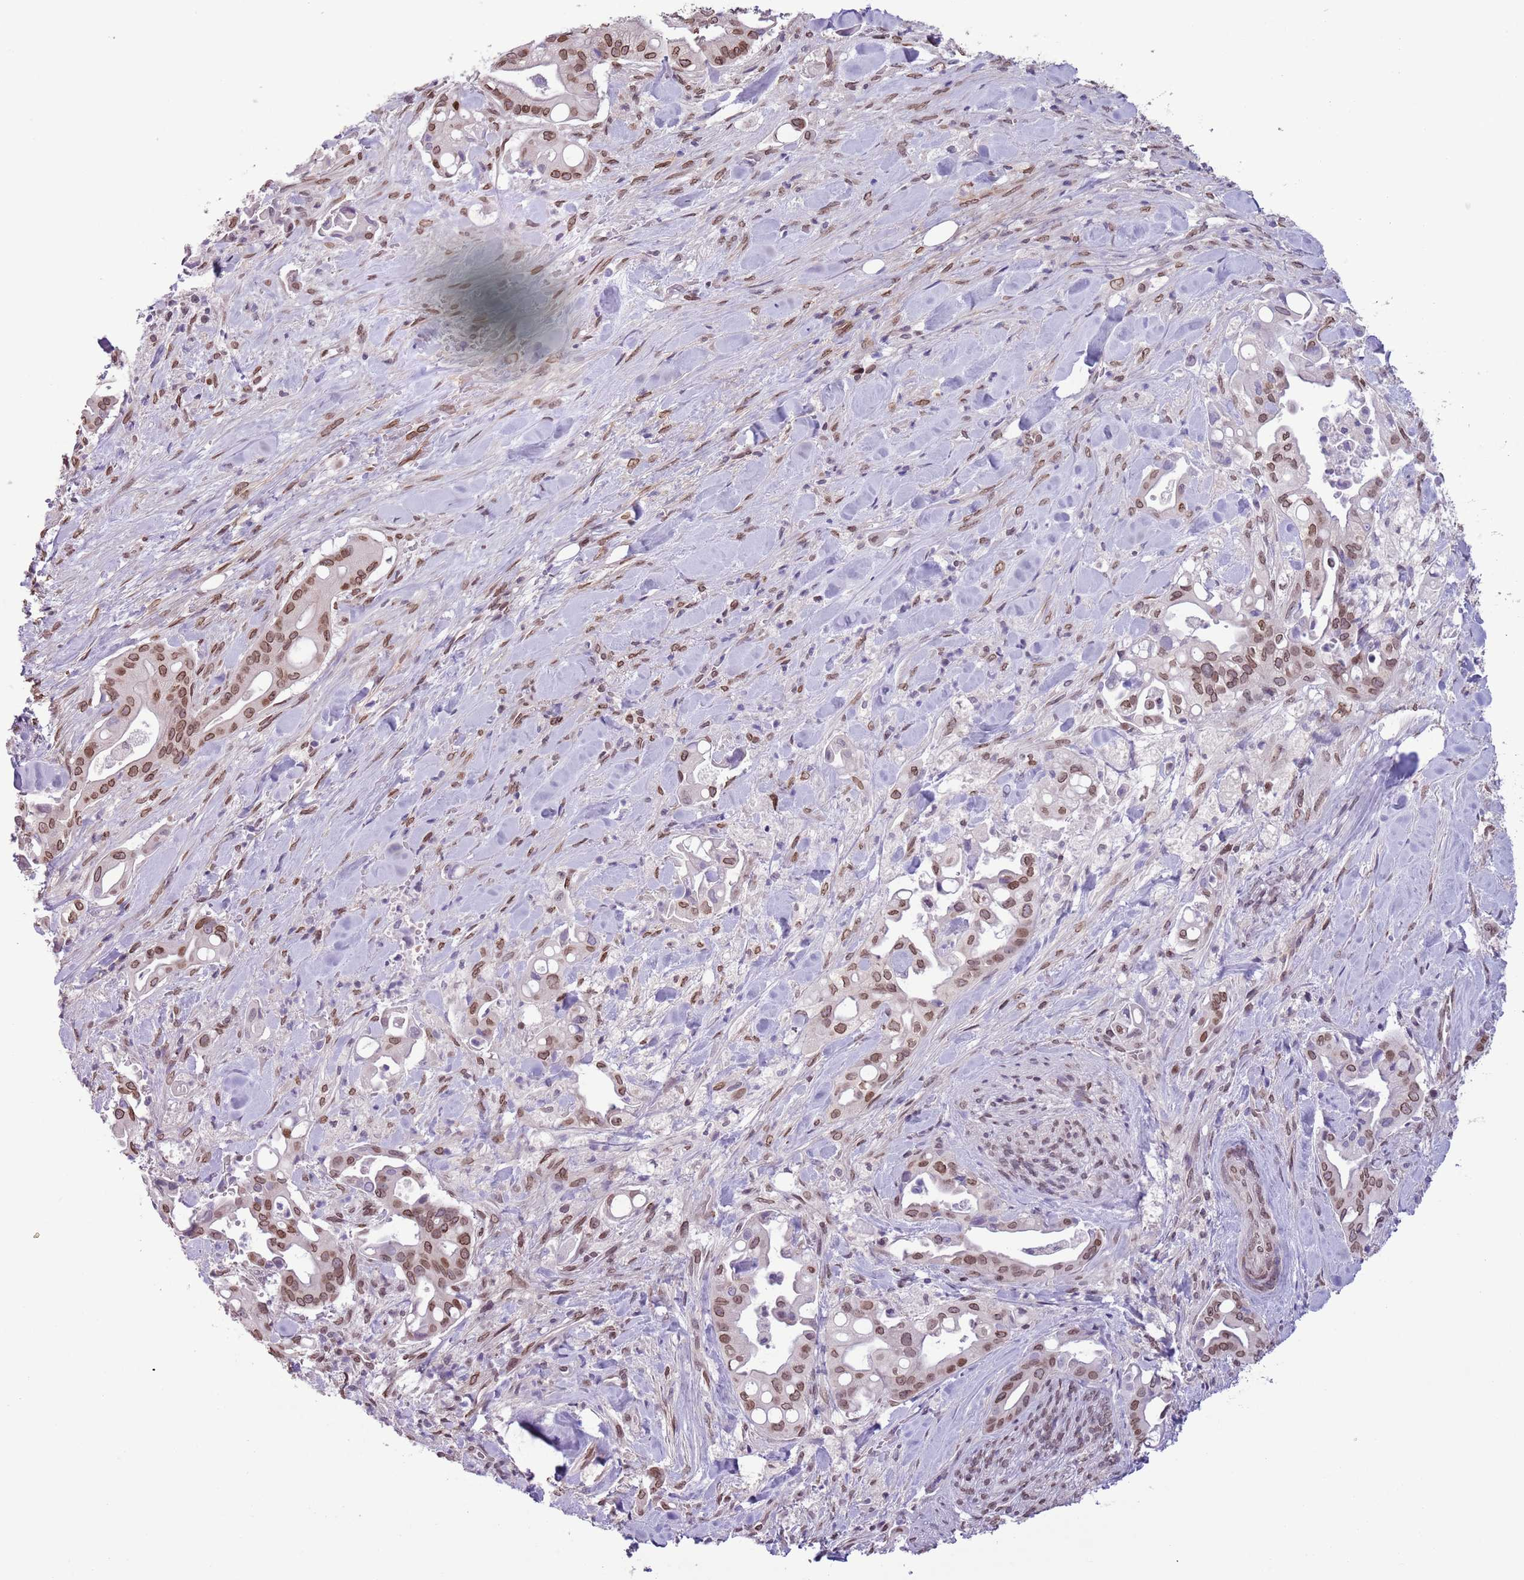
{"staining": {"intensity": "moderate", "quantity": ">75%", "location": "cytoplasmic/membranous,nuclear"}, "tissue": "liver cancer", "cell_type": "Tumor cells", "image_type": "cancer", "snomed": [{"axis": "morphology", "description": "Cholangiocarcinoma"}, {"axis": "topography", "description": "Liver"}], "caption": "Cholangiocarcinoma (liver) stained with a brown dye exhibits moderate cytoplasmic/membranous and nuclear positive positivity in approximately >75% of tumor cells.", "gene": "ZGLP1", "patient": {"sex": "female", "age": 68}}